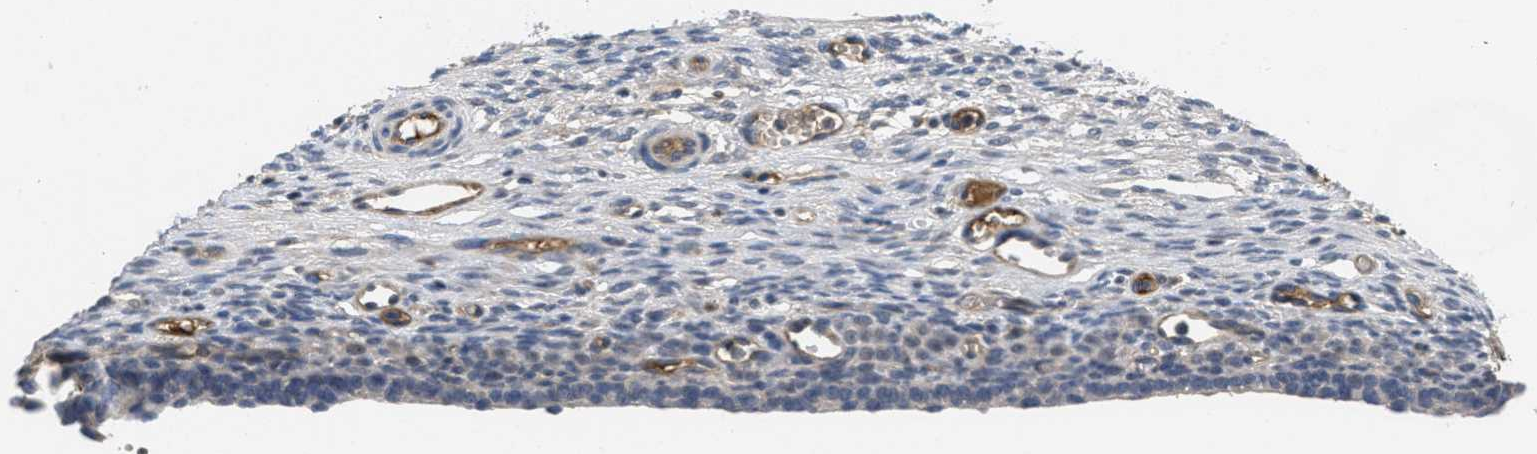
{"staining": {"intensity": "negative", "quantity": "none", "location": "none"}, "tissue": "ovary", "cell_type": "Ovarian stroma cells", "image_type": "normal", "snomed": [{"axis": "morphology", "description": "Normal tissue, NOS"}, {"axis": "topography", "description": "Ovary"}], "caption": "An IHC image of normal ovary is shown. There is no staining in ovarian stroma cells of ovary. (DAB immunohistochemistry visualized using brightfield microscopy, high magnification).", "gene": "ANGPT1", "patient": {"sex": "female", "age": 33}}